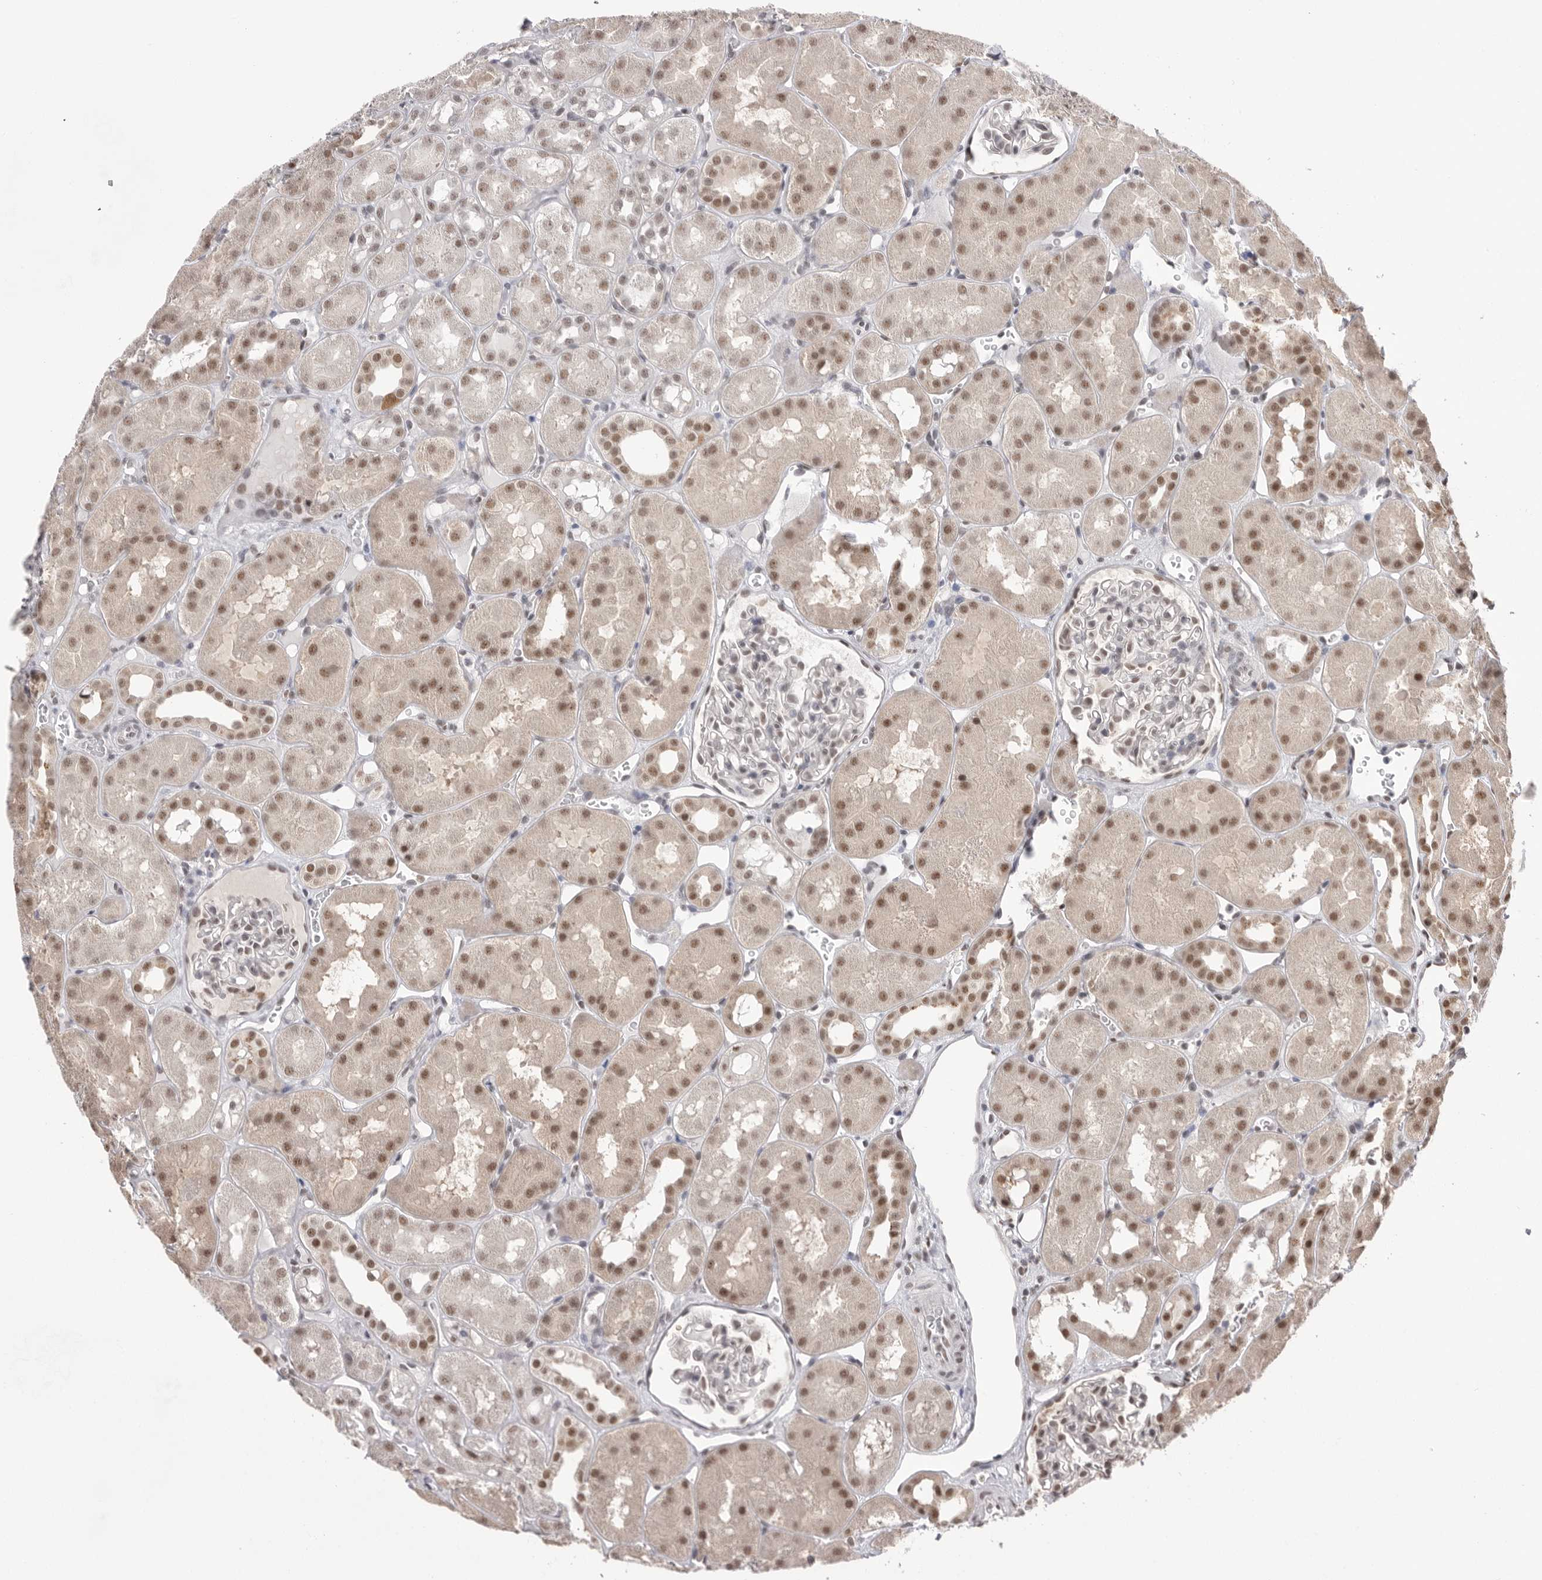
{"staining": {"intensity": "weak", "quantity": "<25%", "location": "nuclear"}, "tissue": "kidney", "cell_type": "Cells in glomeruli", "image_type": "normal", "snomed": [{"axis": "morphology", "description": "Normal tissue, NOS"}, {"axis": "topography", "description": "Kidney"}], "caption": "The histopathology image exhibits no staining of cells in glomeruli in unremarkable kidney.", "gene": "BCLAF3", "patient": {"sex": "male", "age": 16}}